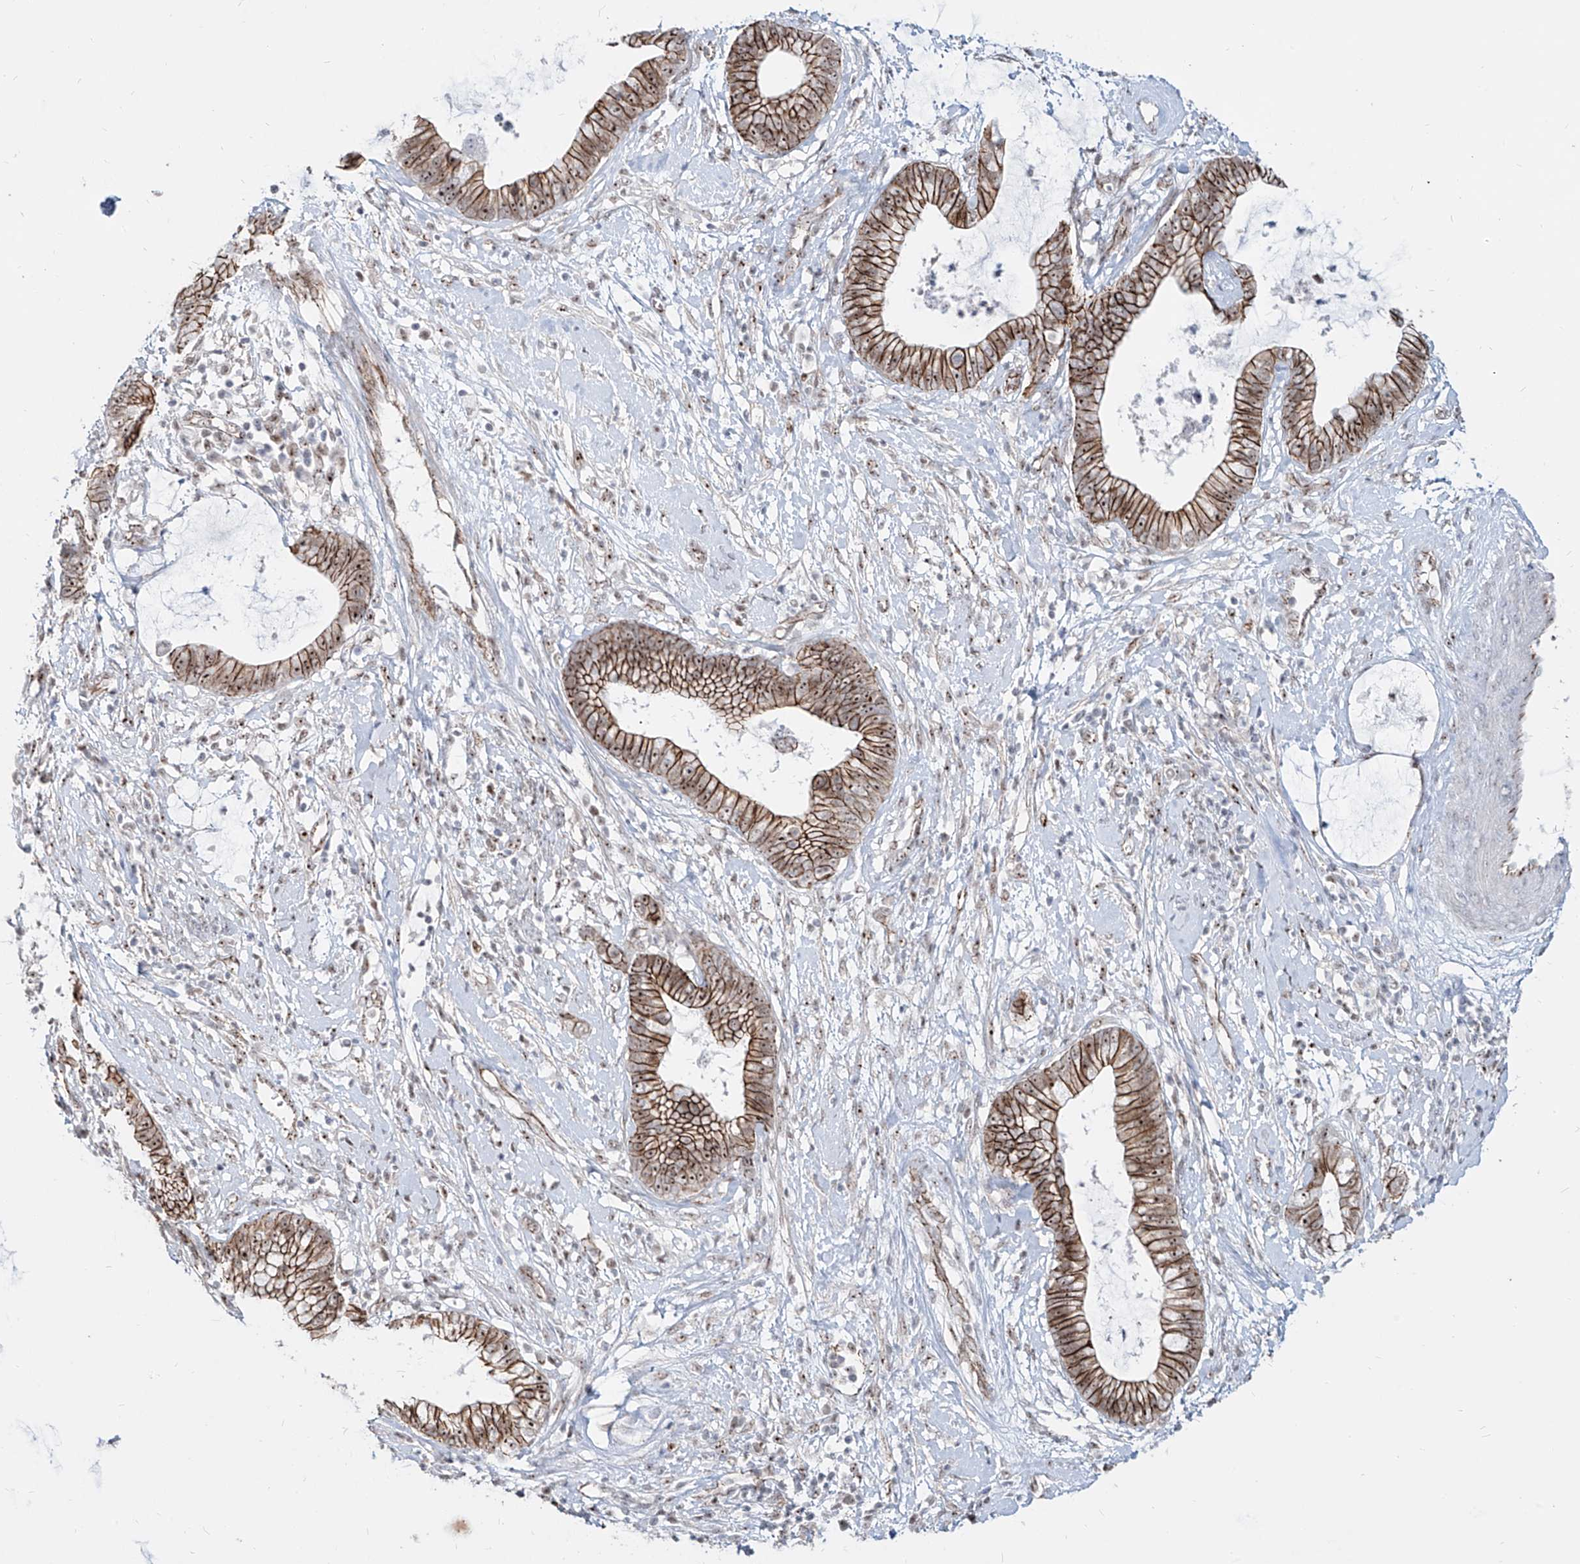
{"staining": {"intensity": "strong", "quantity": ">75%", "location": "cytoplasmic/membranous,nuclear"}, "tissue": "cervical cancer", "cell_type": "Tumor cells", "image_type": "cancer", "snomed": [{"axis": "morphology", "description": "Adenocarcinoma, NOS"}, {"axis": "topography", "description": "Cervix"}], "caption": "Cervical cancer stained with IHC displays strong cytoplasmic/membranous and nuclear staining in approximately >75% of tumor cells.", "gene": "ZNF710", "patient": {"sex": "female", "age": 44}}